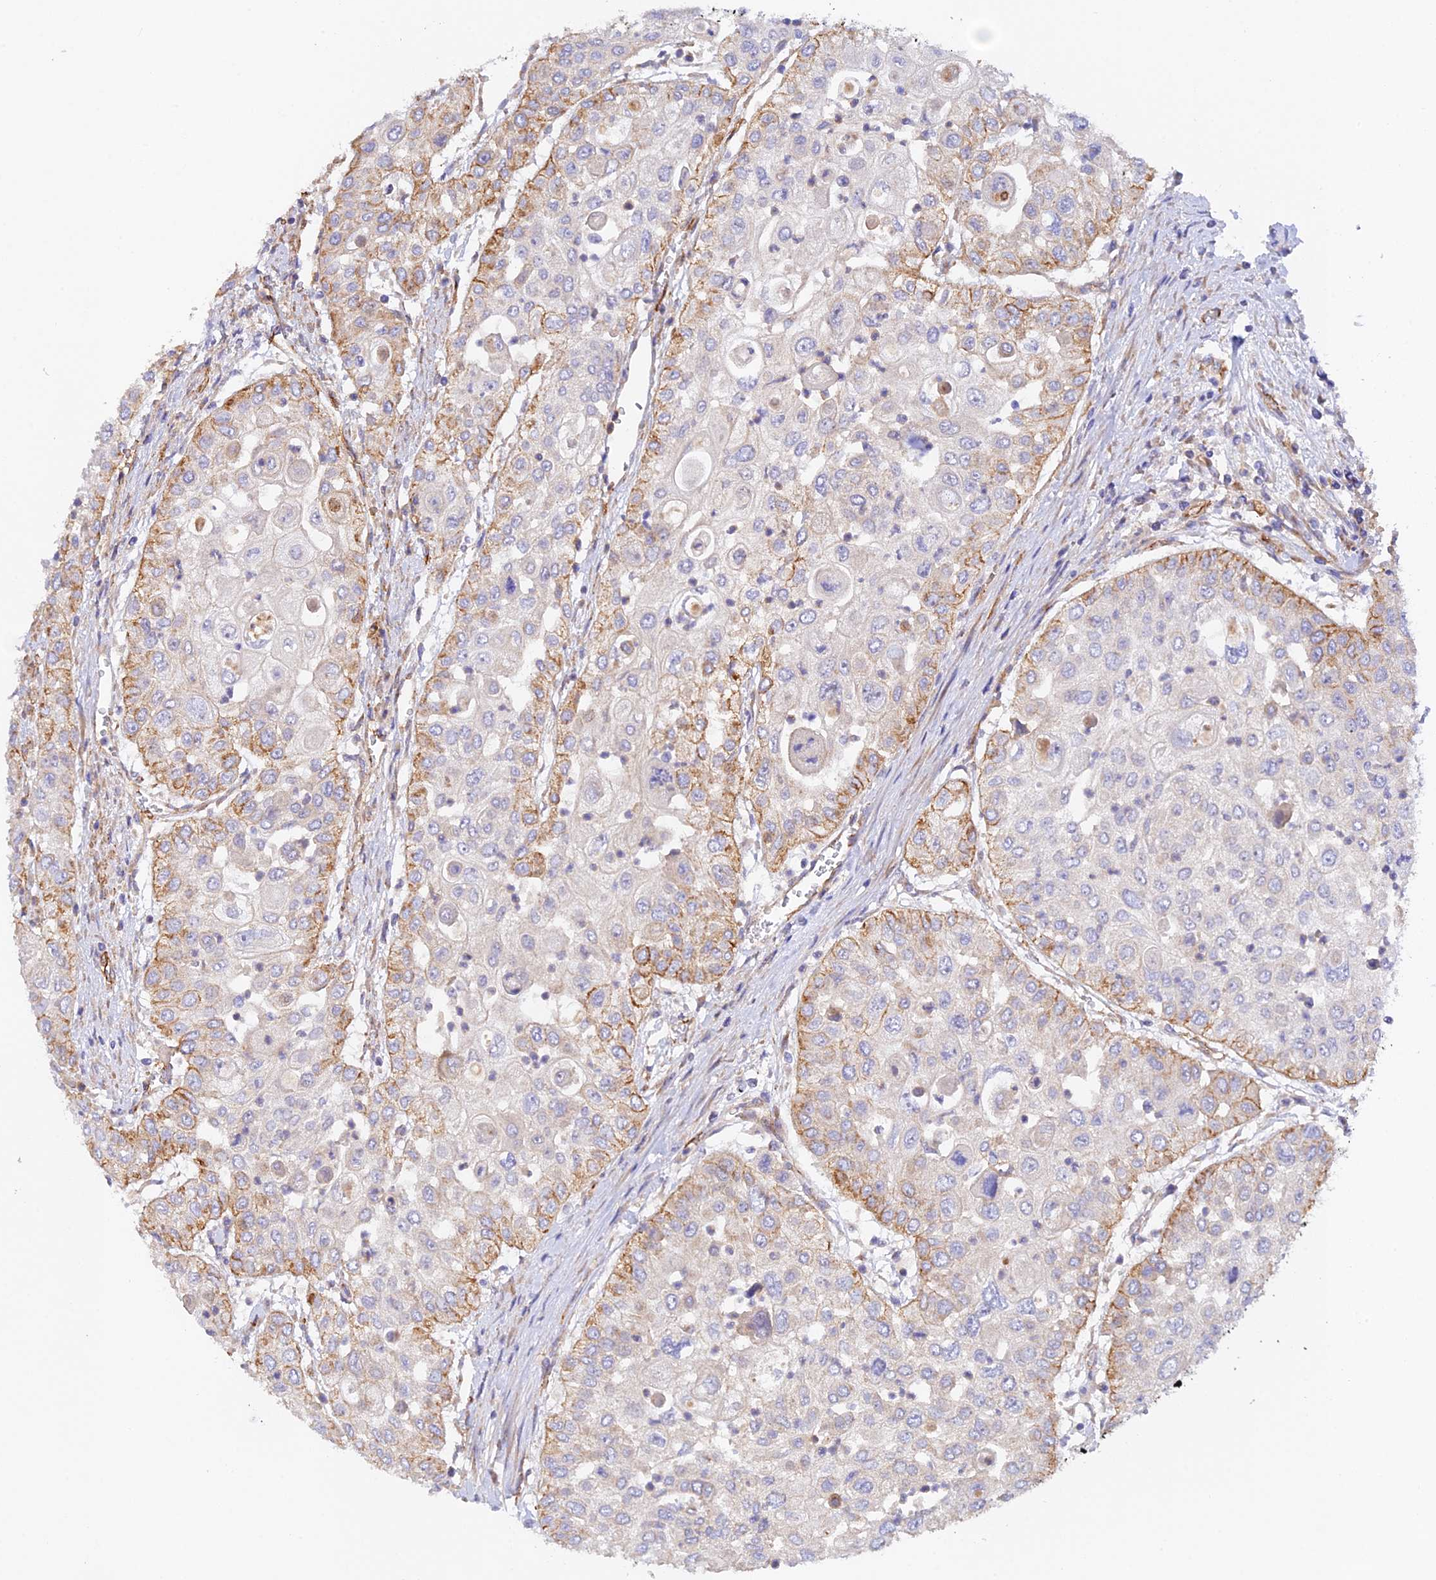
{"staining": {"intensity": "moderate", "quantity": "25%-75%", "location": "cytoplasmic/membranous"}, "tissue": "urothelial cancer", "cell_type": "Tumor cells", "image_type": "cancer", "snomed": [{"axis": "morphology", "description": "Urothelial carcinoma, High grade"}, {"axis": "topography", "description": "Urinary bladder"}], "caption": "A high-resolution image shows immunohistochemistry (IHC) staining of urothelial cancer, which reveals moderate cytoplasmic/membranous positivity in approximately 25%-75% of tumor cells.", "gene": "MYO9A", "patient": {"sex": "female", "age": 79}}